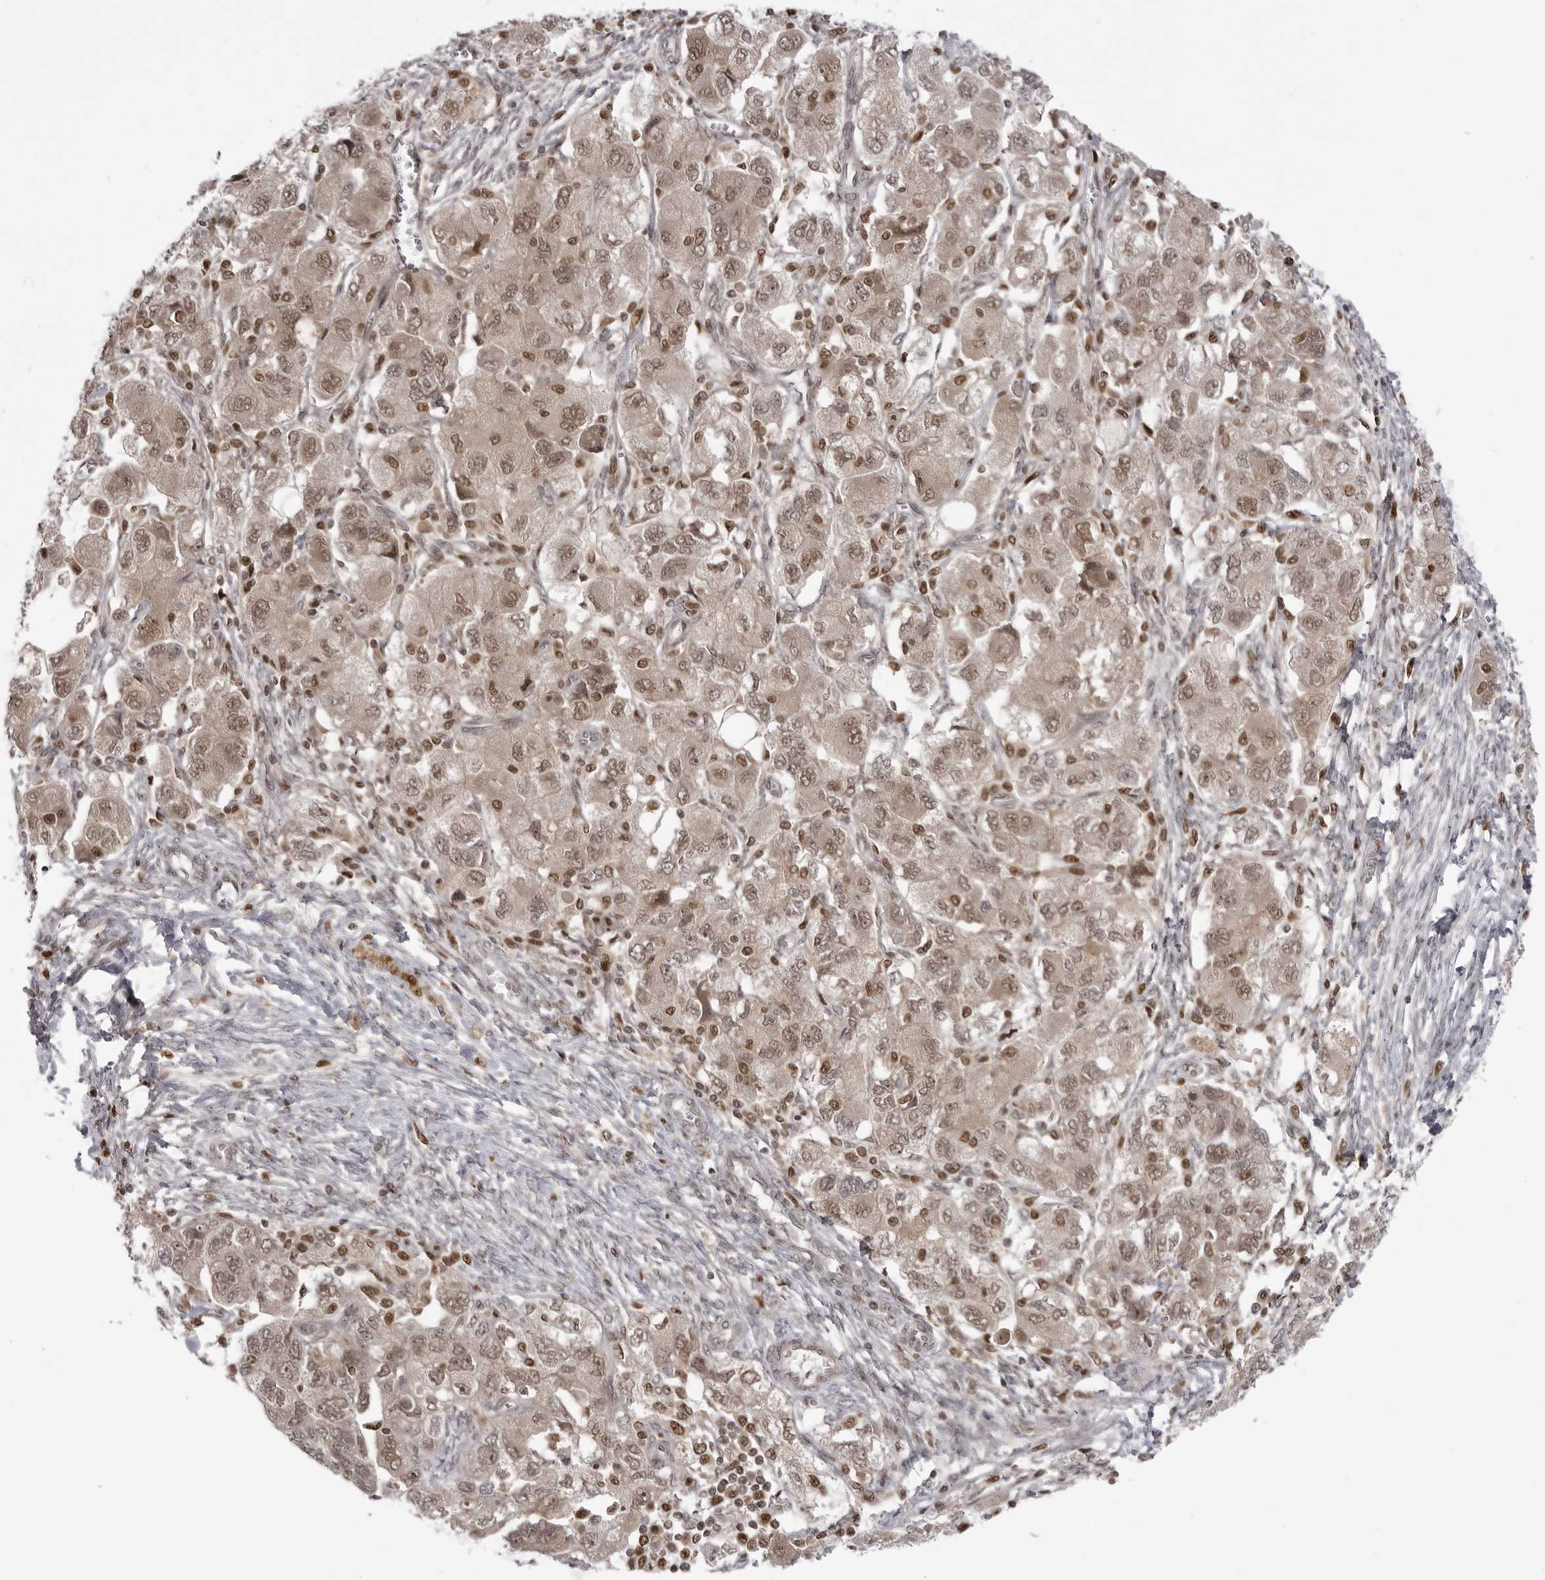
{"staining": {"intensity": "moderate", "quantity": ">75%", "location": "cytoplasmic/membranous,nuclear"}, "tissue": "ovarian cancer", "cell_type": "Tumor cells", "image_type": "cancer", "snomed": [{"axis": "morphology", "description": "Carcinoma, NOS"}, {"axis": "morphology", "description": "Cystadenocarcinoma, serous, NOS"}, {"axis": "topography", "description": "Ovary"}], "caption": "This photomicrograph shows IHC staining of ovarian cancer (serous cystadenocarcinoma), with medium moderate cytoplasmic/membranous and nuclear positivity in approximately >75% of tumor cells.", "gene": "PTK2B", "patient": {"sex": "female", "age": 69}}